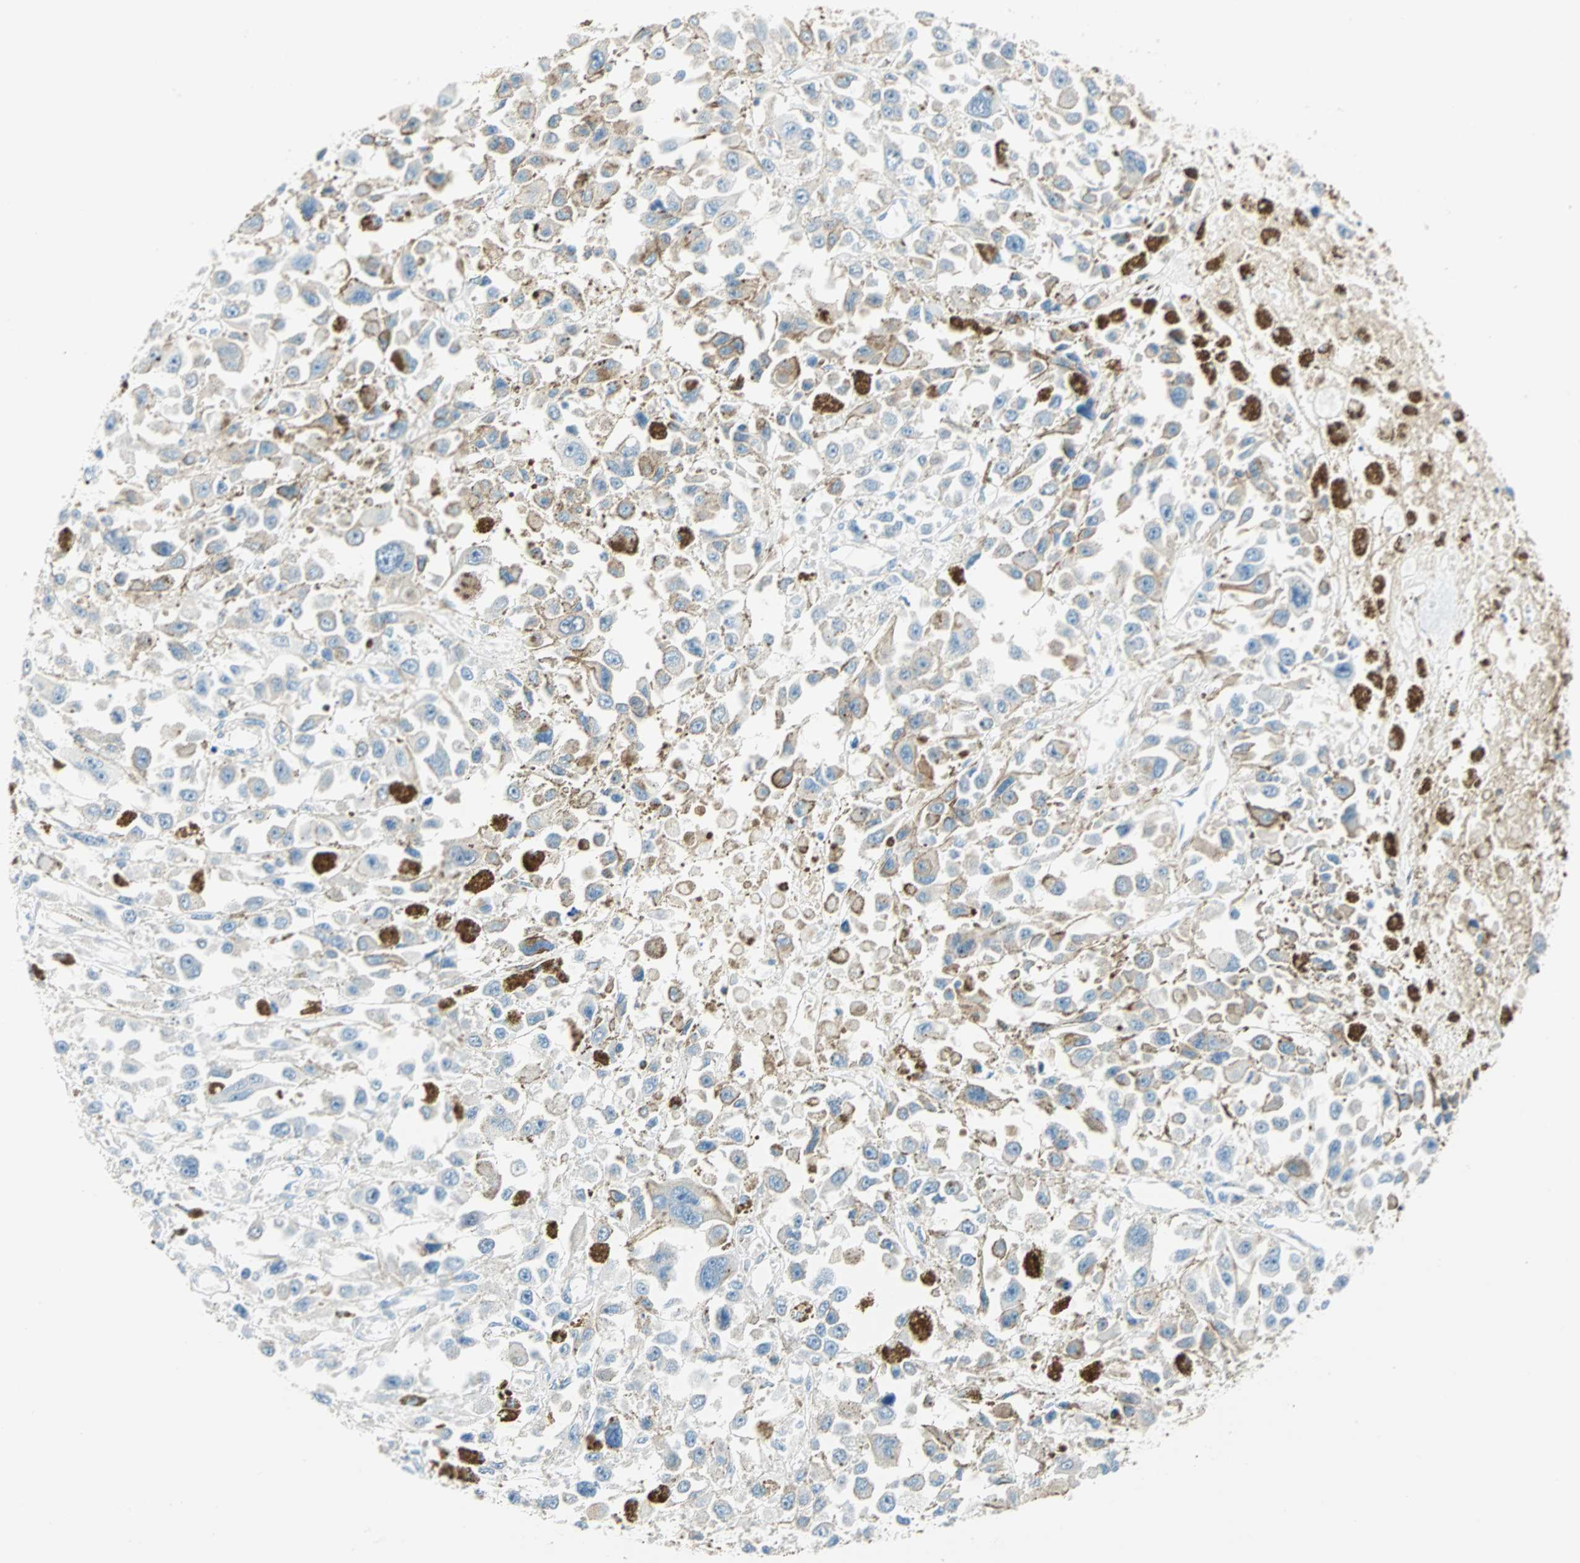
{"staining": {"intensity": "negative", "quantity": "none", "location": "none"}, "tissue": "melanoma", "cell_type": "Tumor cells", "image_type": "cancer", "snomed": [{"axis": "morphology", "description": "Malignant melanoma, Metastatic site"}, {"axis": "topography", "description": "Lymph node"}], "caption": "An IHC histopathology image of melanoma is shown. There is no staining in tumor cells of melanoma.", "gene": "ATF6", "patient": {"sex": "male", "age": 59}}